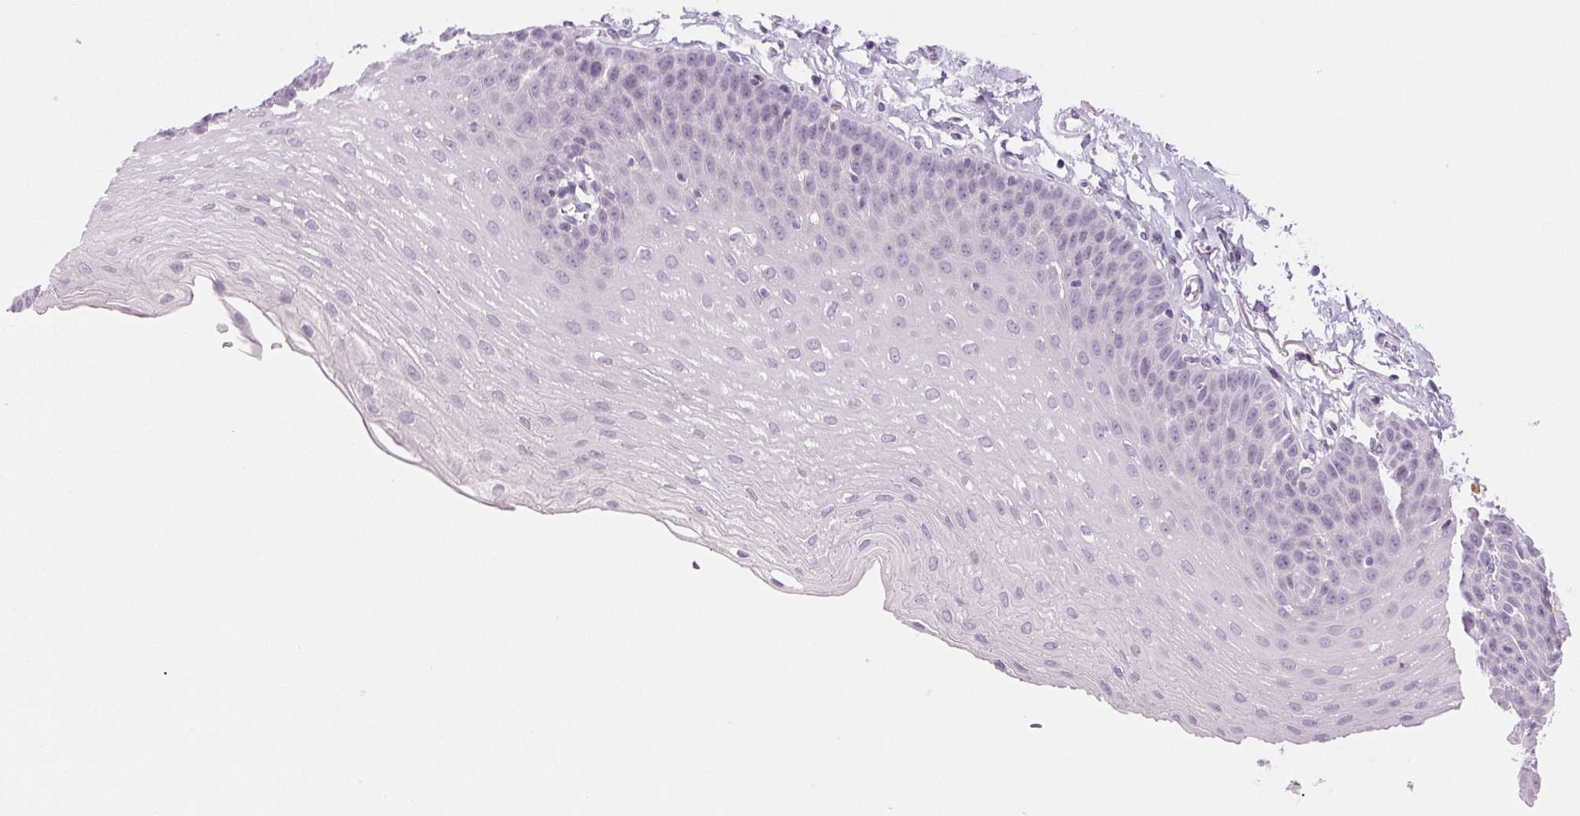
{"staining": {"intensity": "negative", "quantity": "none", "location": "none"}, "tissue": "esophagus", "cell_type": "Squamous epithelial cells", "image_type": "normal", "snomed": [{"axis": "morphology", "description": "Normal tissue, NOS"}, {"axis": "topography", "description": "Esophagus"}], "caption": "Immunohistochemistry (IHC) micrograph of benign esophagus: esophagus stained with DAB shows no significant protein expression in squamous epithelial cells. (DAB immunohistochemistry visualized using brightfield microscopy, high magnification).", "gene": "IFIT1B", "patient": {"sex": "female", "age": 81}}